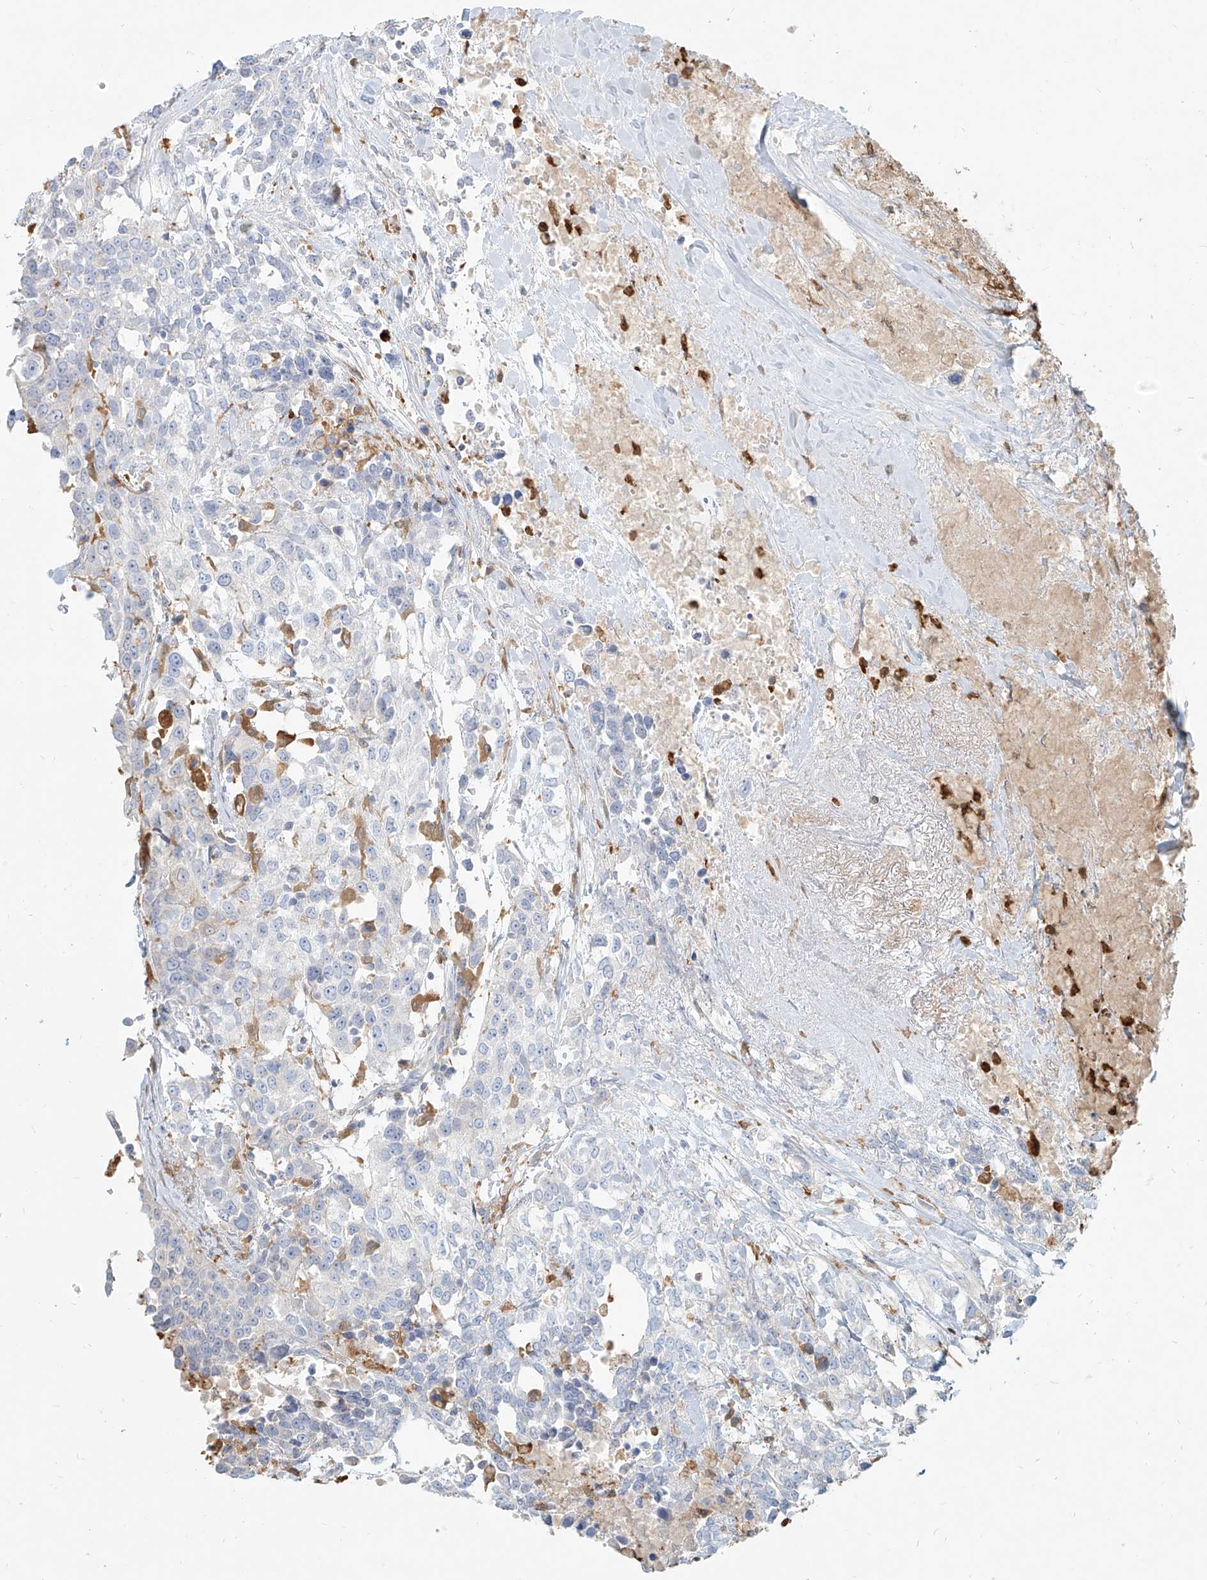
{"staining": {"intensity": "negative", "quantity": "none", "location": "none"}, "tissue": "urothelial cancer", "cell_type": "Tumor cells", "image_type": "cancer", "snomed": [{"axis": "morphology", "description": "Urothelial carcinoma, High grade"}, {"axis": "topography", "description": "Urinary bladder"}], "caption": "DAB (3,3'-diaminobenzidine) immunohistochemical staining of urothelial cancer shows no significant expression in tumor cells.", "gene": "PGD", "patient": {"sex": "female", "age": 80}}